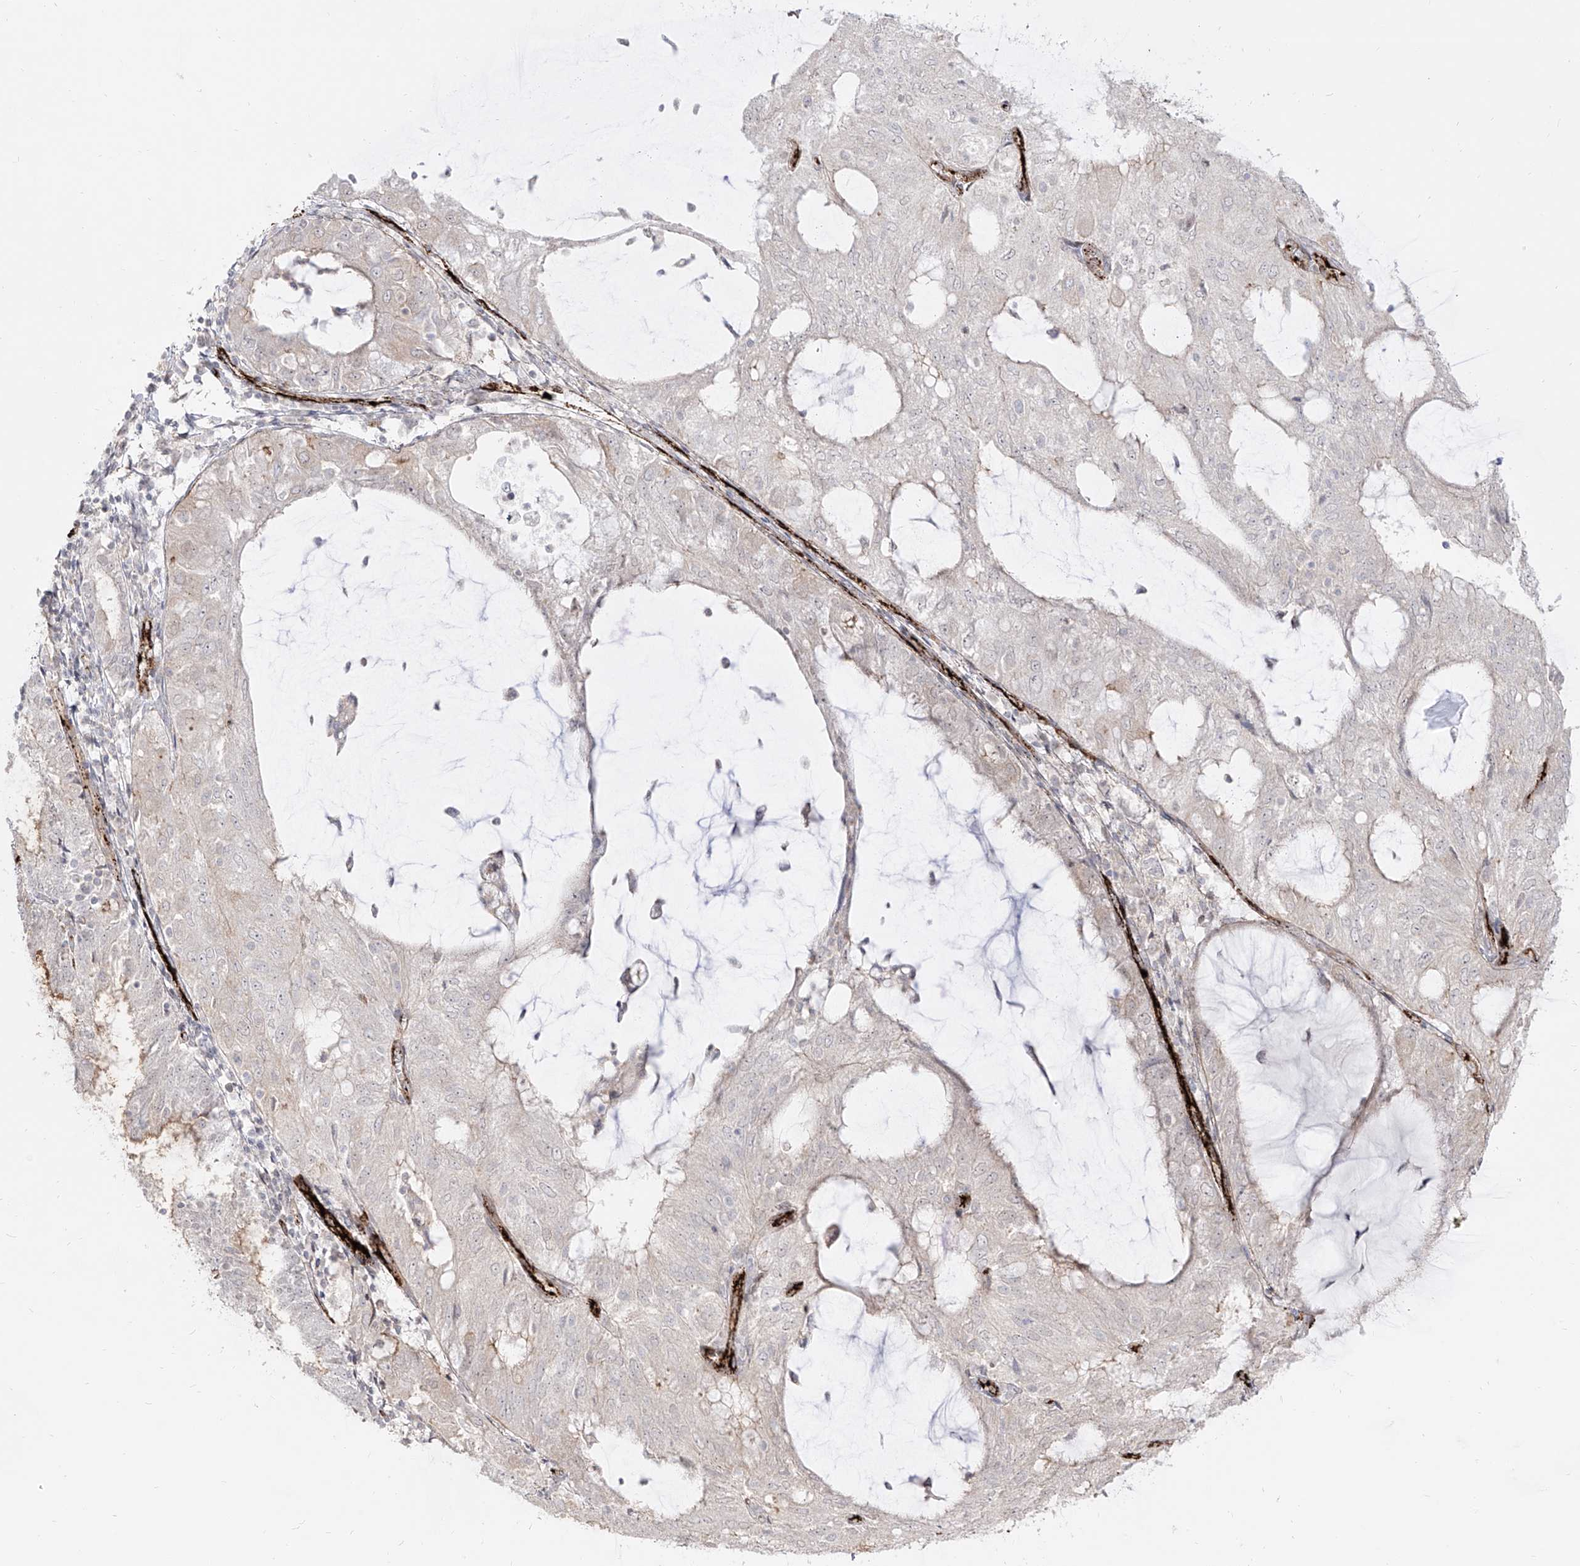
{"staining": {"intensity": "negative", "quantity": "none", "location": "none"}, "tissue": "endometrial cancer", "cell_type": "Tumor cells", "image_type": "cancer", "snomed": [{"axis": "morphology", "description": "Adenocarcinoma, NOS"}, {"axis": "topography", "description": "Endometrium"}], "caption": "This is a histopathology image of immunohistochemistry staining of endometrial adenocarcinoma, which shows no expression in tumor cells.", "gene": "ZGRF1", "patient": {"sex": "female", "age": 81}}